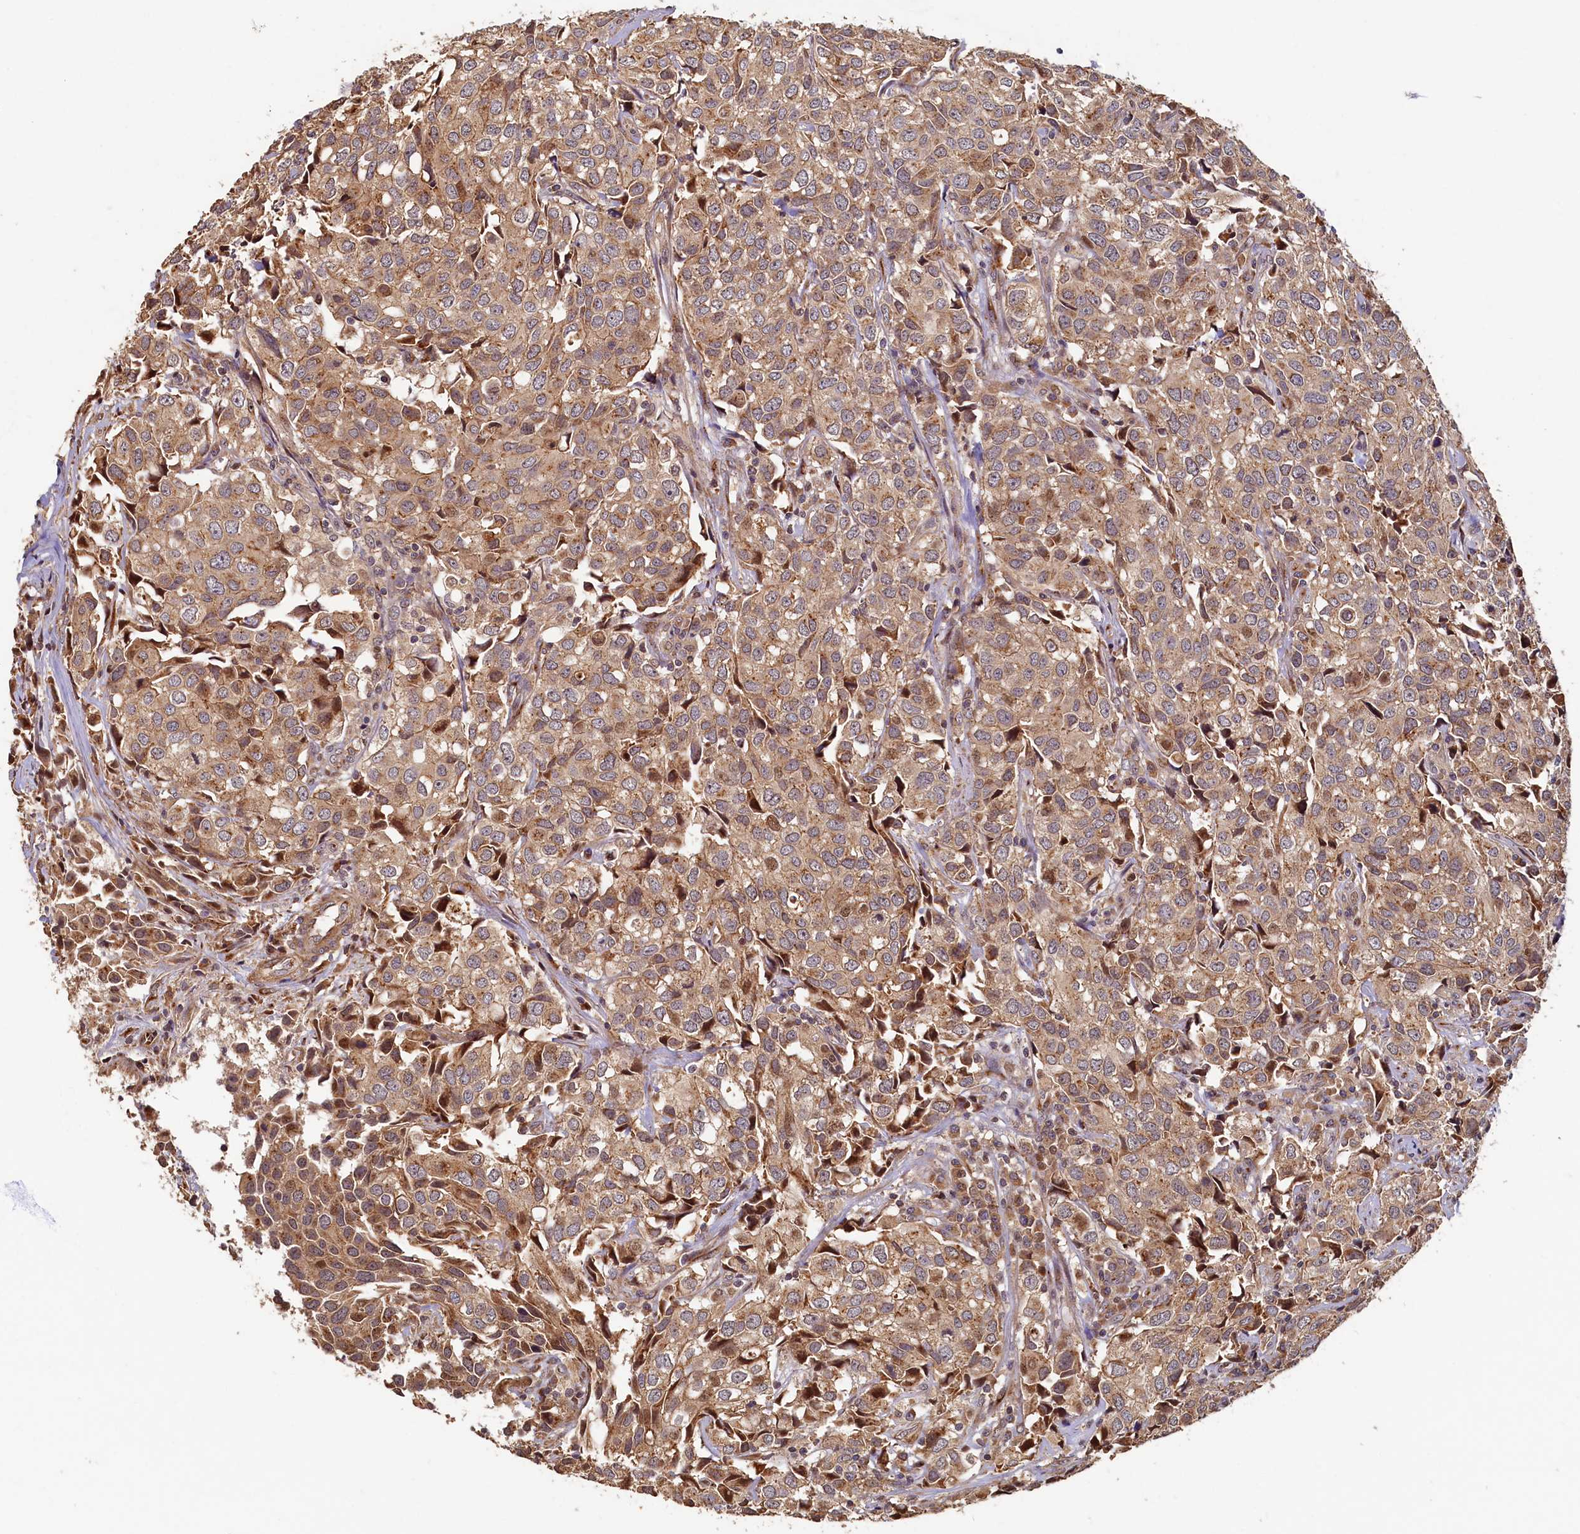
{"staining": {"intensity": "moderate", "quantity": ">75%", "location": "cytoplasmic/membranous"}, "tissue": "urothelial cancer", "cell_type": "Tumor cells", "image_type": "cancer", "snomed": [{"axis": "morphology", "description": "Urothelial carcinoma, High grade"}, {"axis": "topography", "description": "Urinary bladder"}], "caption": "Approximately >75% of tumor cells in human urothelial cancer show moderate cytoplasmic/membranous protein expression as visualized by brown immunohistochemical staining.", "gene": "TMEM181", "patient": {"sex": "female", "age": 75}}